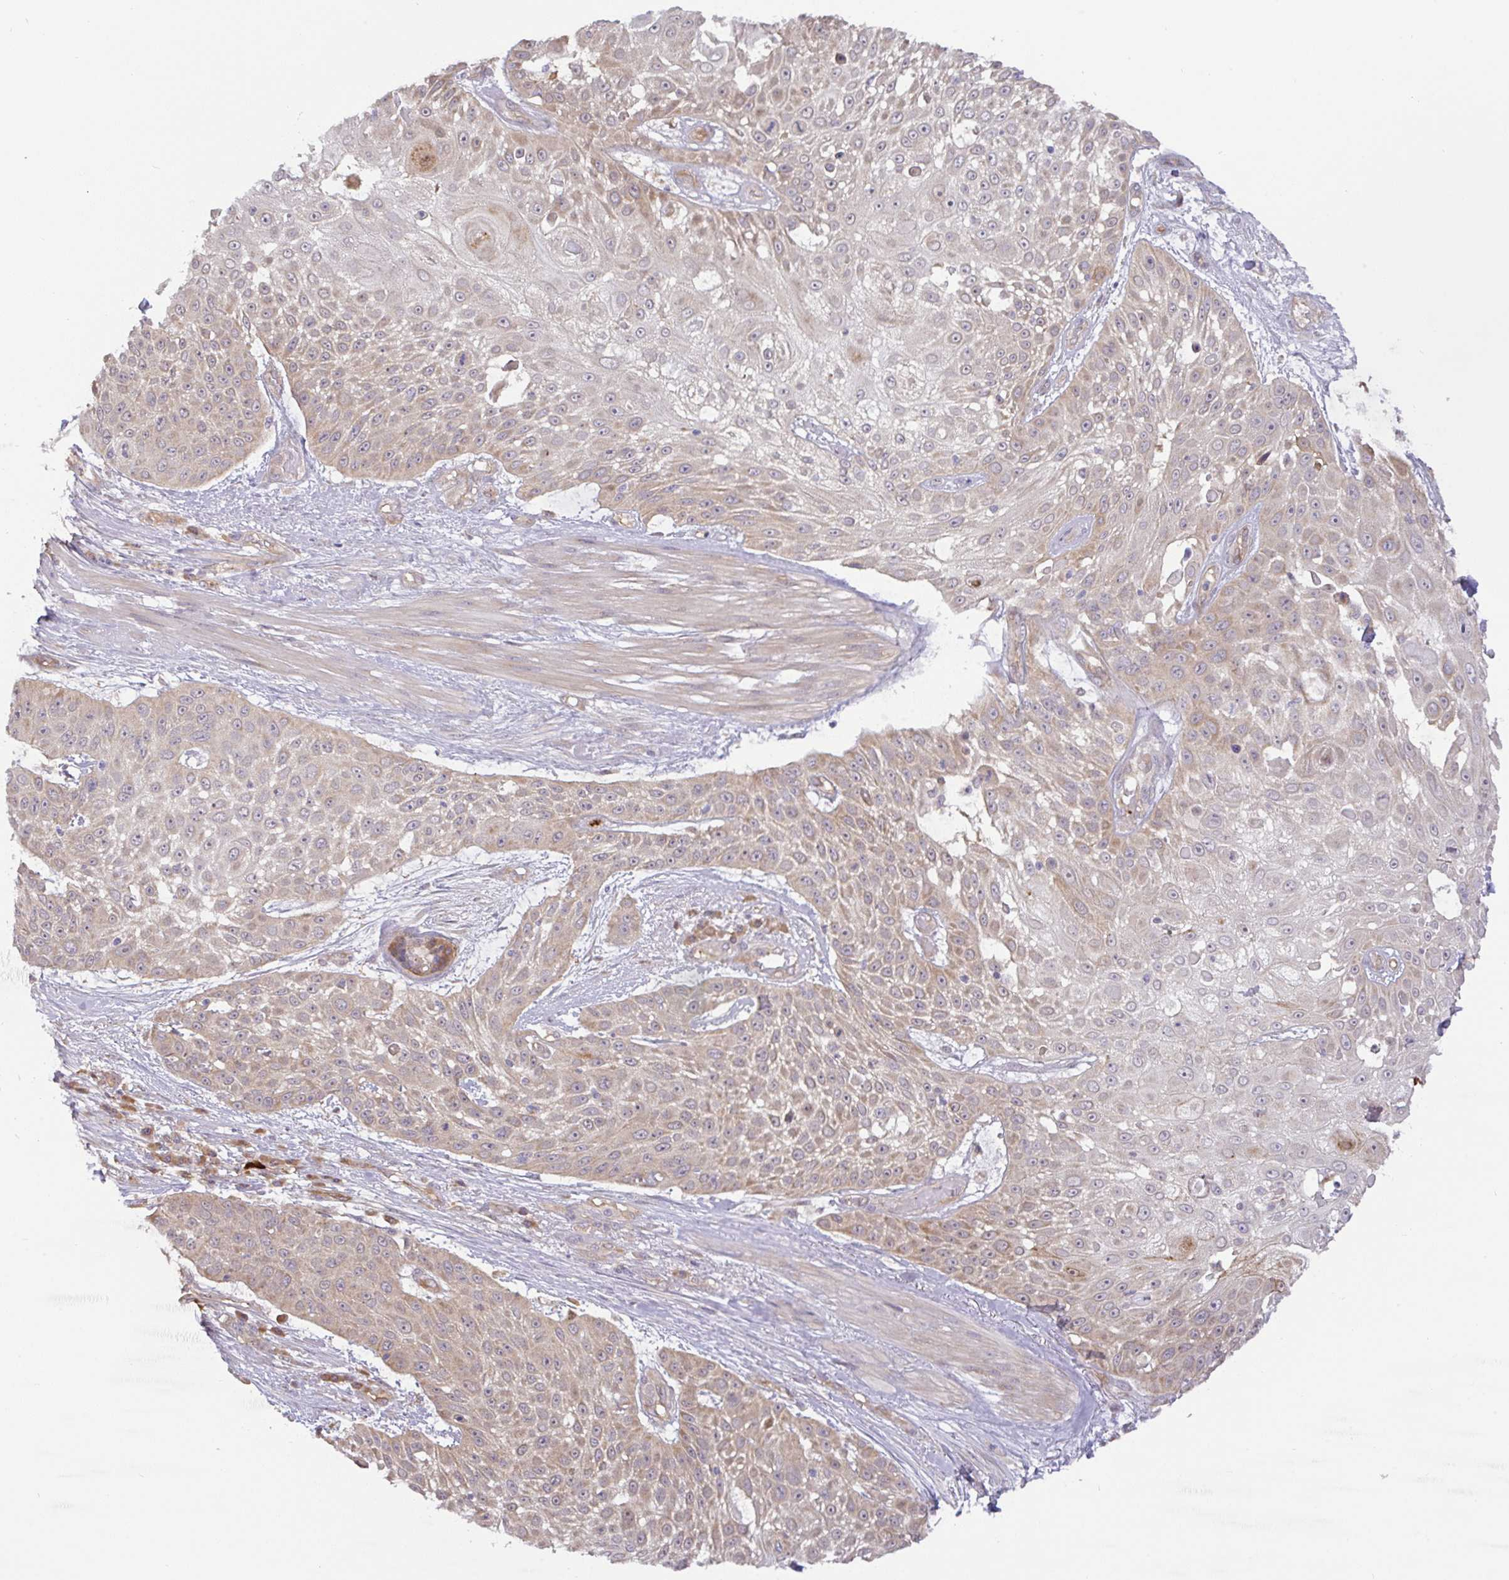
{"staining": {"intensity": "moderate", "quantity": "25%-75%", "location": "cytoplasmic/membranous"}, "tissue": "skin cancer", "cell_type": "Tumor cells", "image_type": "cancer", "snomed": [{"axis": "morphology", "description": "Squamous cell carcinoma, NOS"}, {"axis": "topography", "description": "Skin"}], "caption": "Immunohistochemical staining of human skin cancer (squamous cell carcinoma) demonstrates moderate cytoplasmic/membranous protein expression in about 25%-75% of tumor cells. (DAB IHC, brown staining for protein, blue staining for nuclei).", "gene": "DLEU7", "patient": {"sex": "female", "age": 86}}